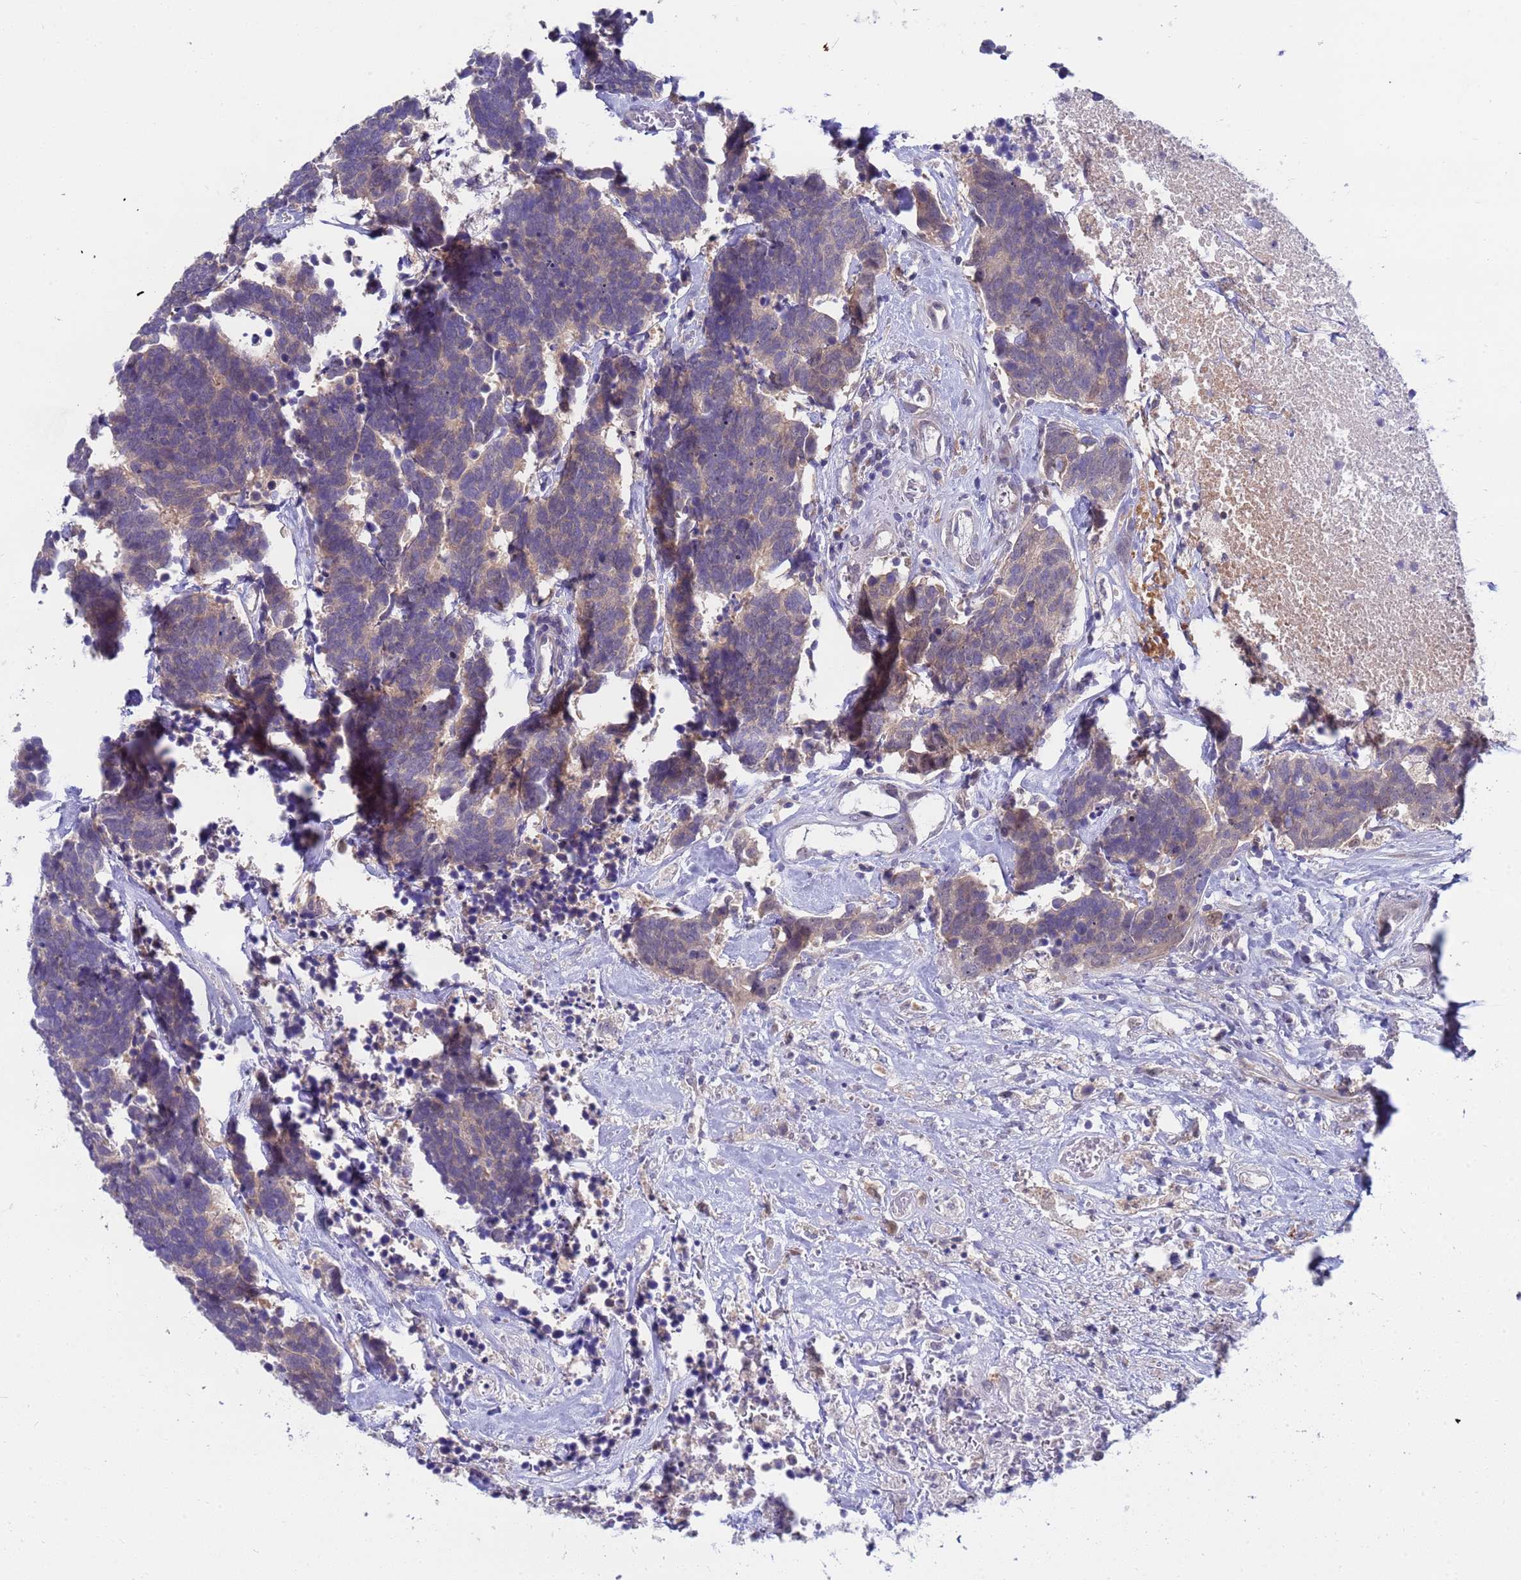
{"staining": {"intensity": "negative", "quantity": "none", "location": "none"}, "tissue": "carcinoid", "cell_type": "Tumor cells", "image_type": "cancer", "snomed": [{"axis": "morphology", "description": "Carcinoma, NOS"}, {"axis": "morphology", "description": "Carcinoid, malignant, NOS"}, {"axis": "topography", "description": "Urinary bladder"}], "caption": "IHC of human carcinoid demonstrates no staining in tumor cells.", "gene": "ENOSF1", "patient": {"sex": "male", "age": 57}}